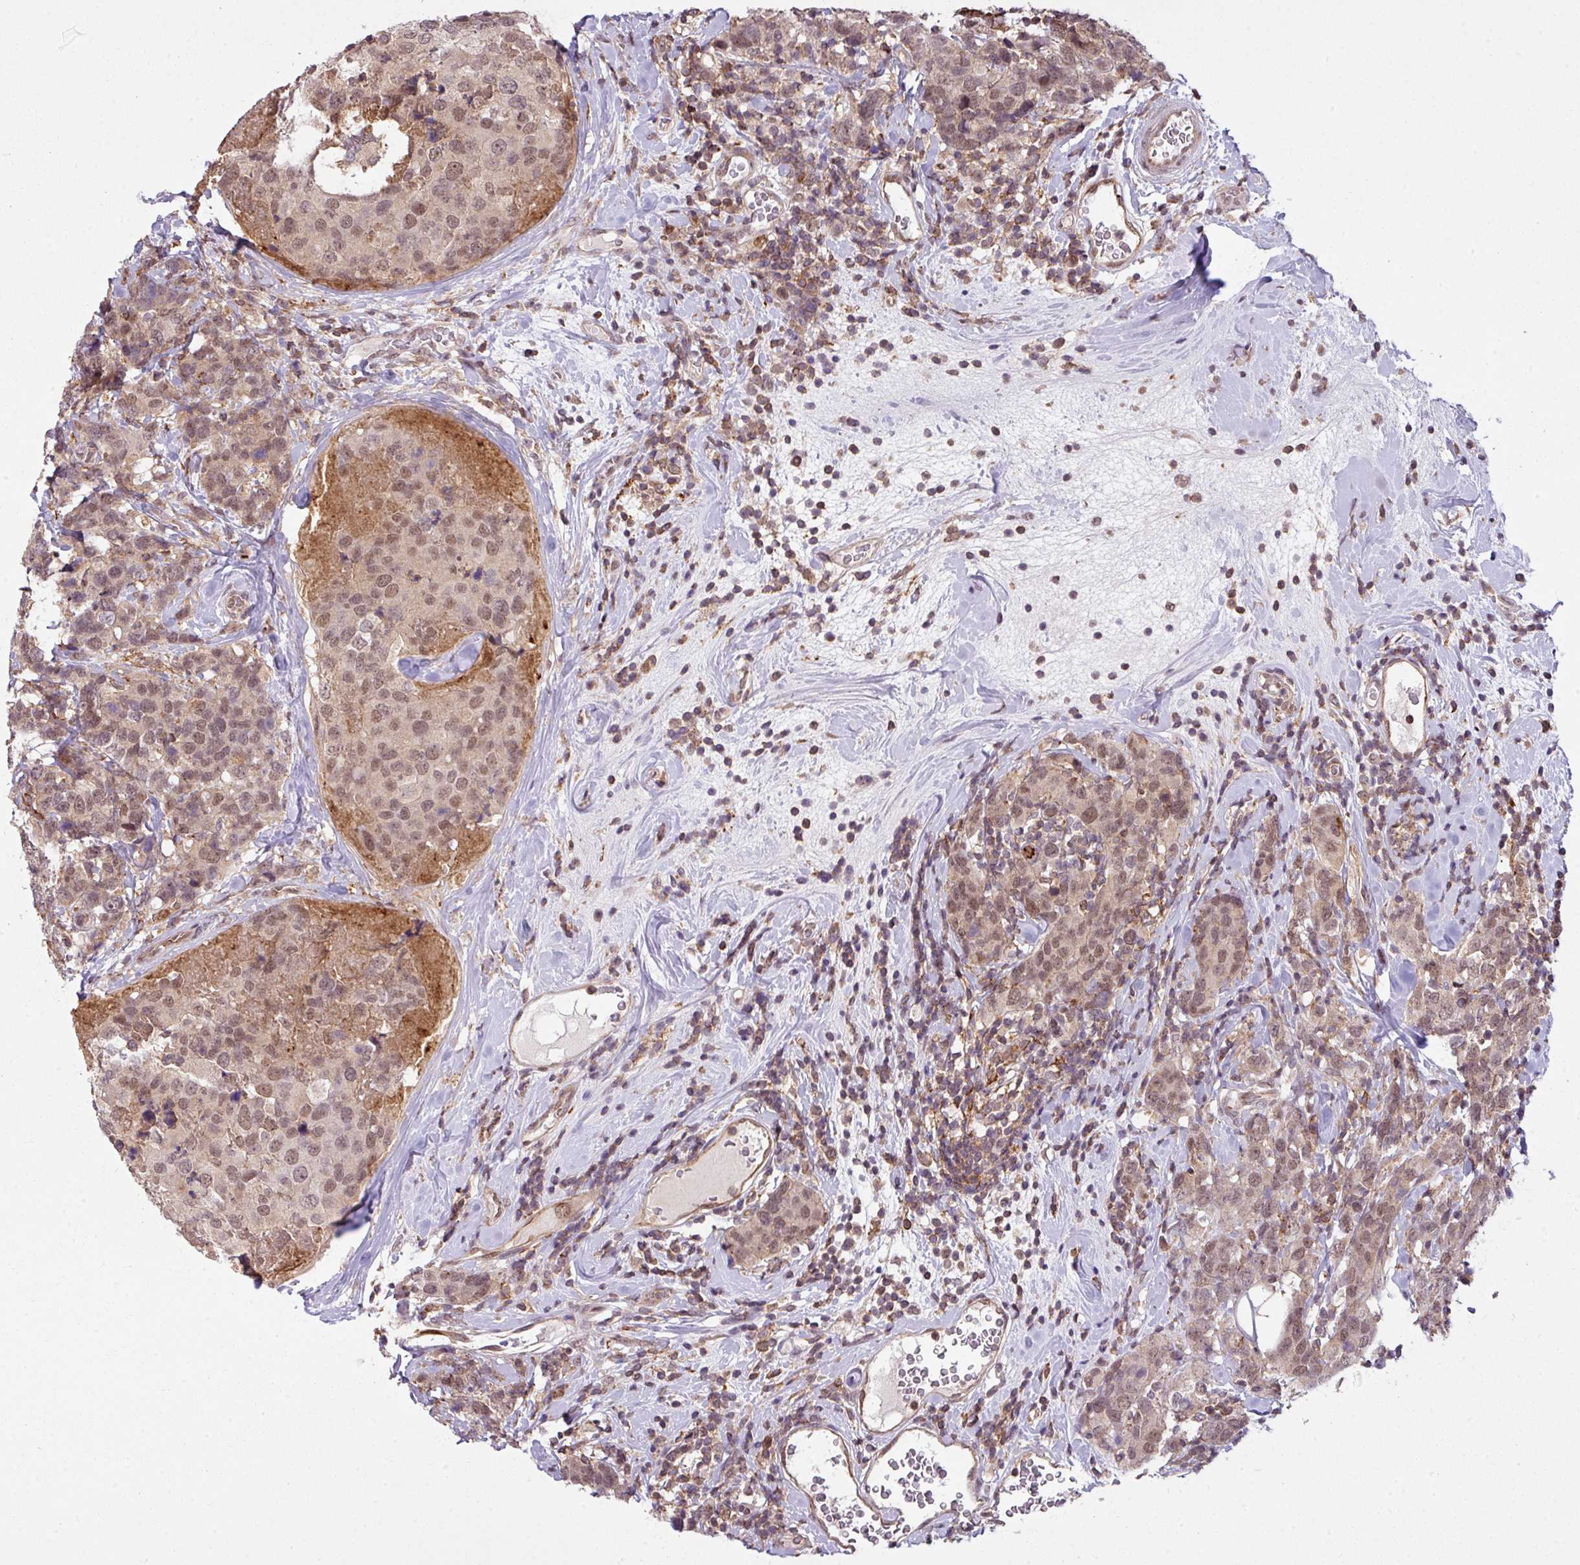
{"staining": {"intensity": "weak", "quantity": ">75%", "location": "nuclear"}, "tissue": "breast cancer", "cell_type": "Tumor cells", "image_type": "cancer", "snomed": [{"axis": "morphology", "description": "Lobular carcinoma"}, {"axis": "topography", "description": "Breast"}], "caption": "Tumor cells reveal low levels of weak nuclear expression in approximately >75% of cells in lobular carcinoma (breast).", "gene": "ZC2HC1C", "patient": {"sex": "female", "age": 59}}